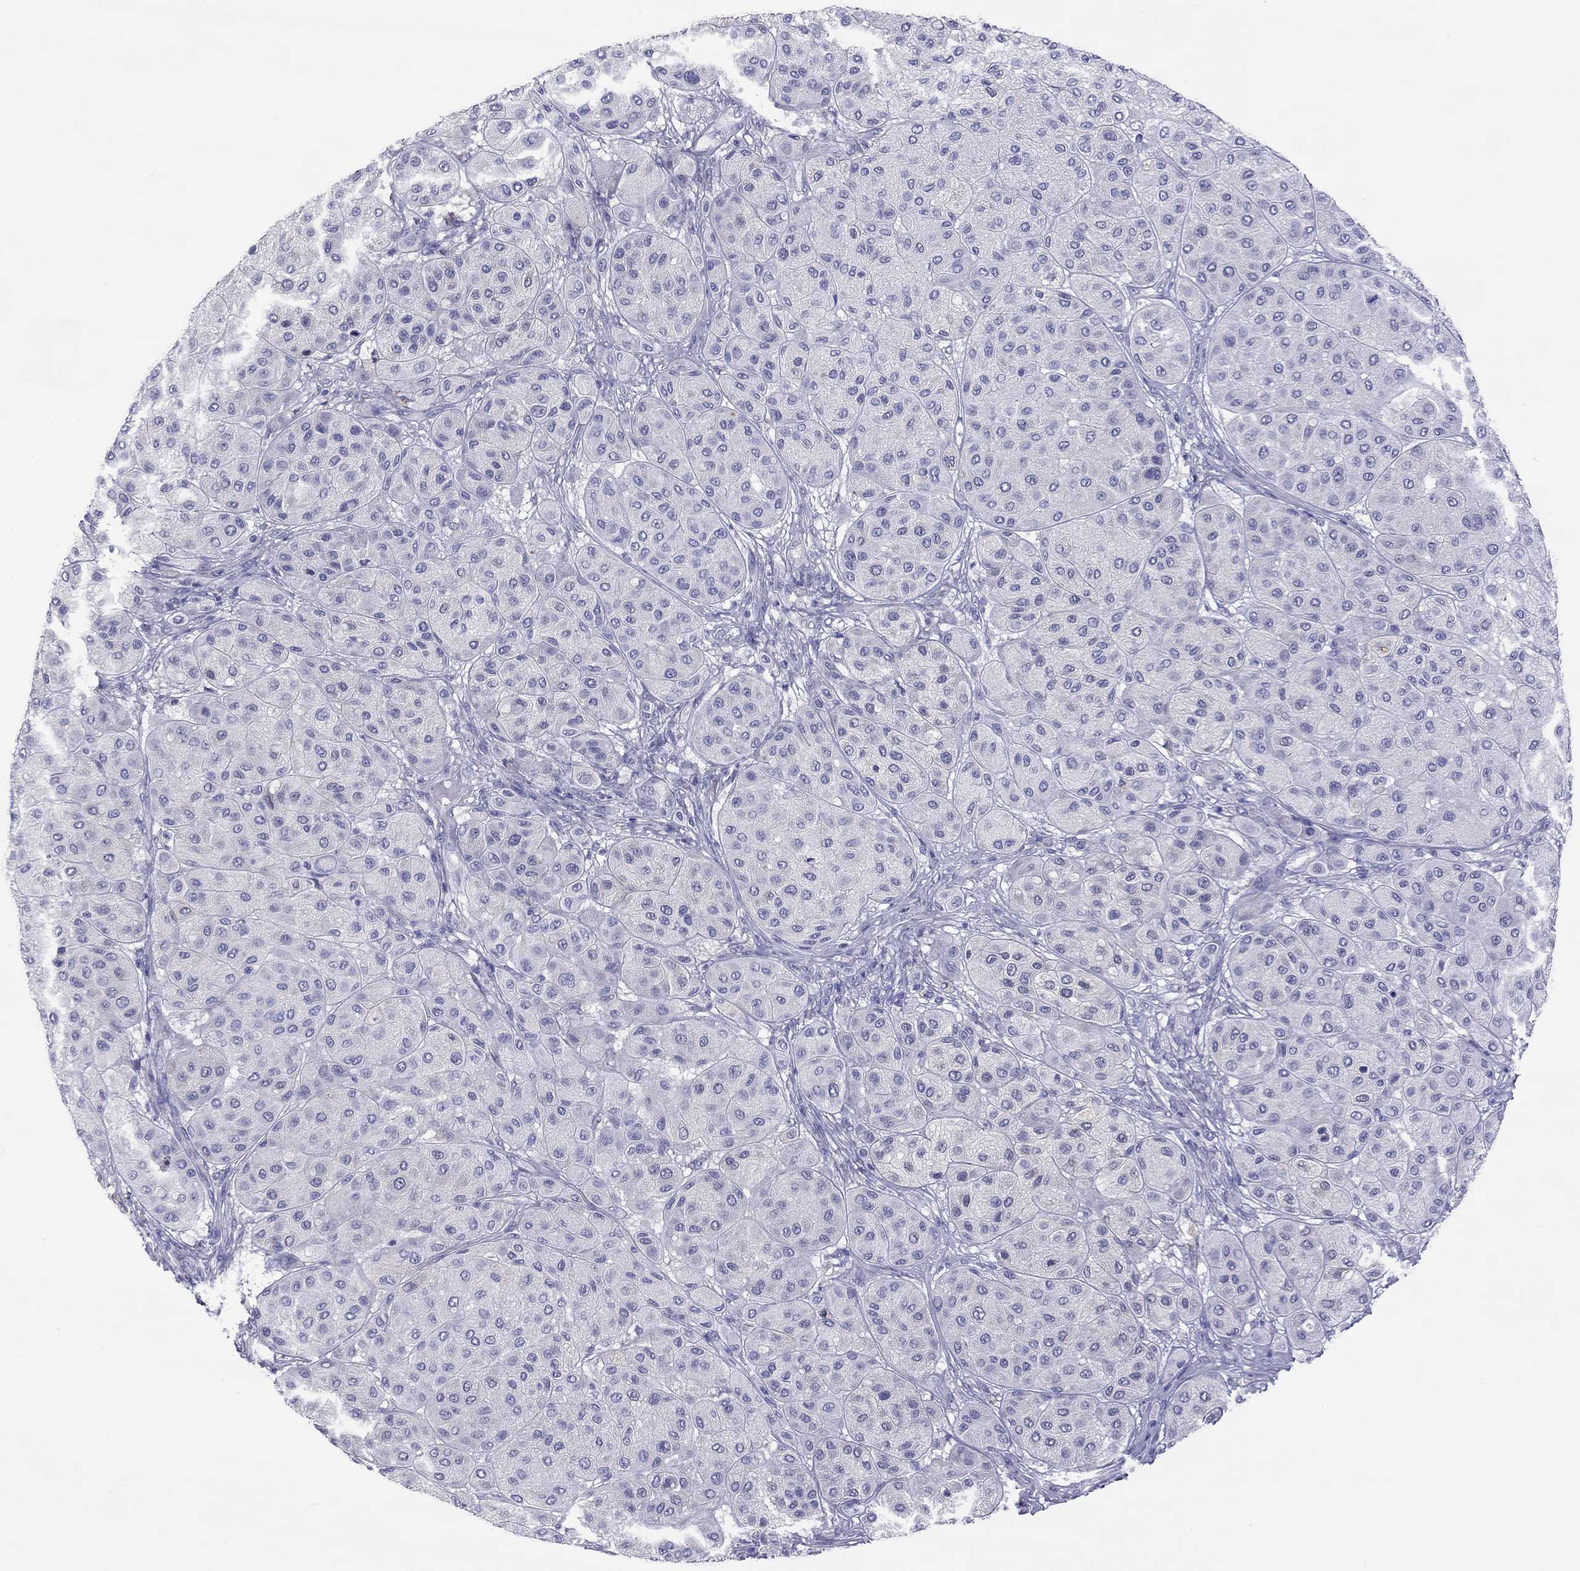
{"staining": {"intensity": "negative", "quantity": "none", "location": "none"}, "tissue": "melanoma", "cell_type": "Tumor cells", "image_type": "cancer", "snomed": [{"axis": "morphology", "description": "Malignant melanoma, Metastatic site"}, {"axis": "topography", "description": "Smooth muscle"}], "caption": "Tumor cells are negative for brown protein staining in malignant melanoma (metastatic site).", "gene": "COL9A1", "patient": {"sex": "male", "age": 41}}